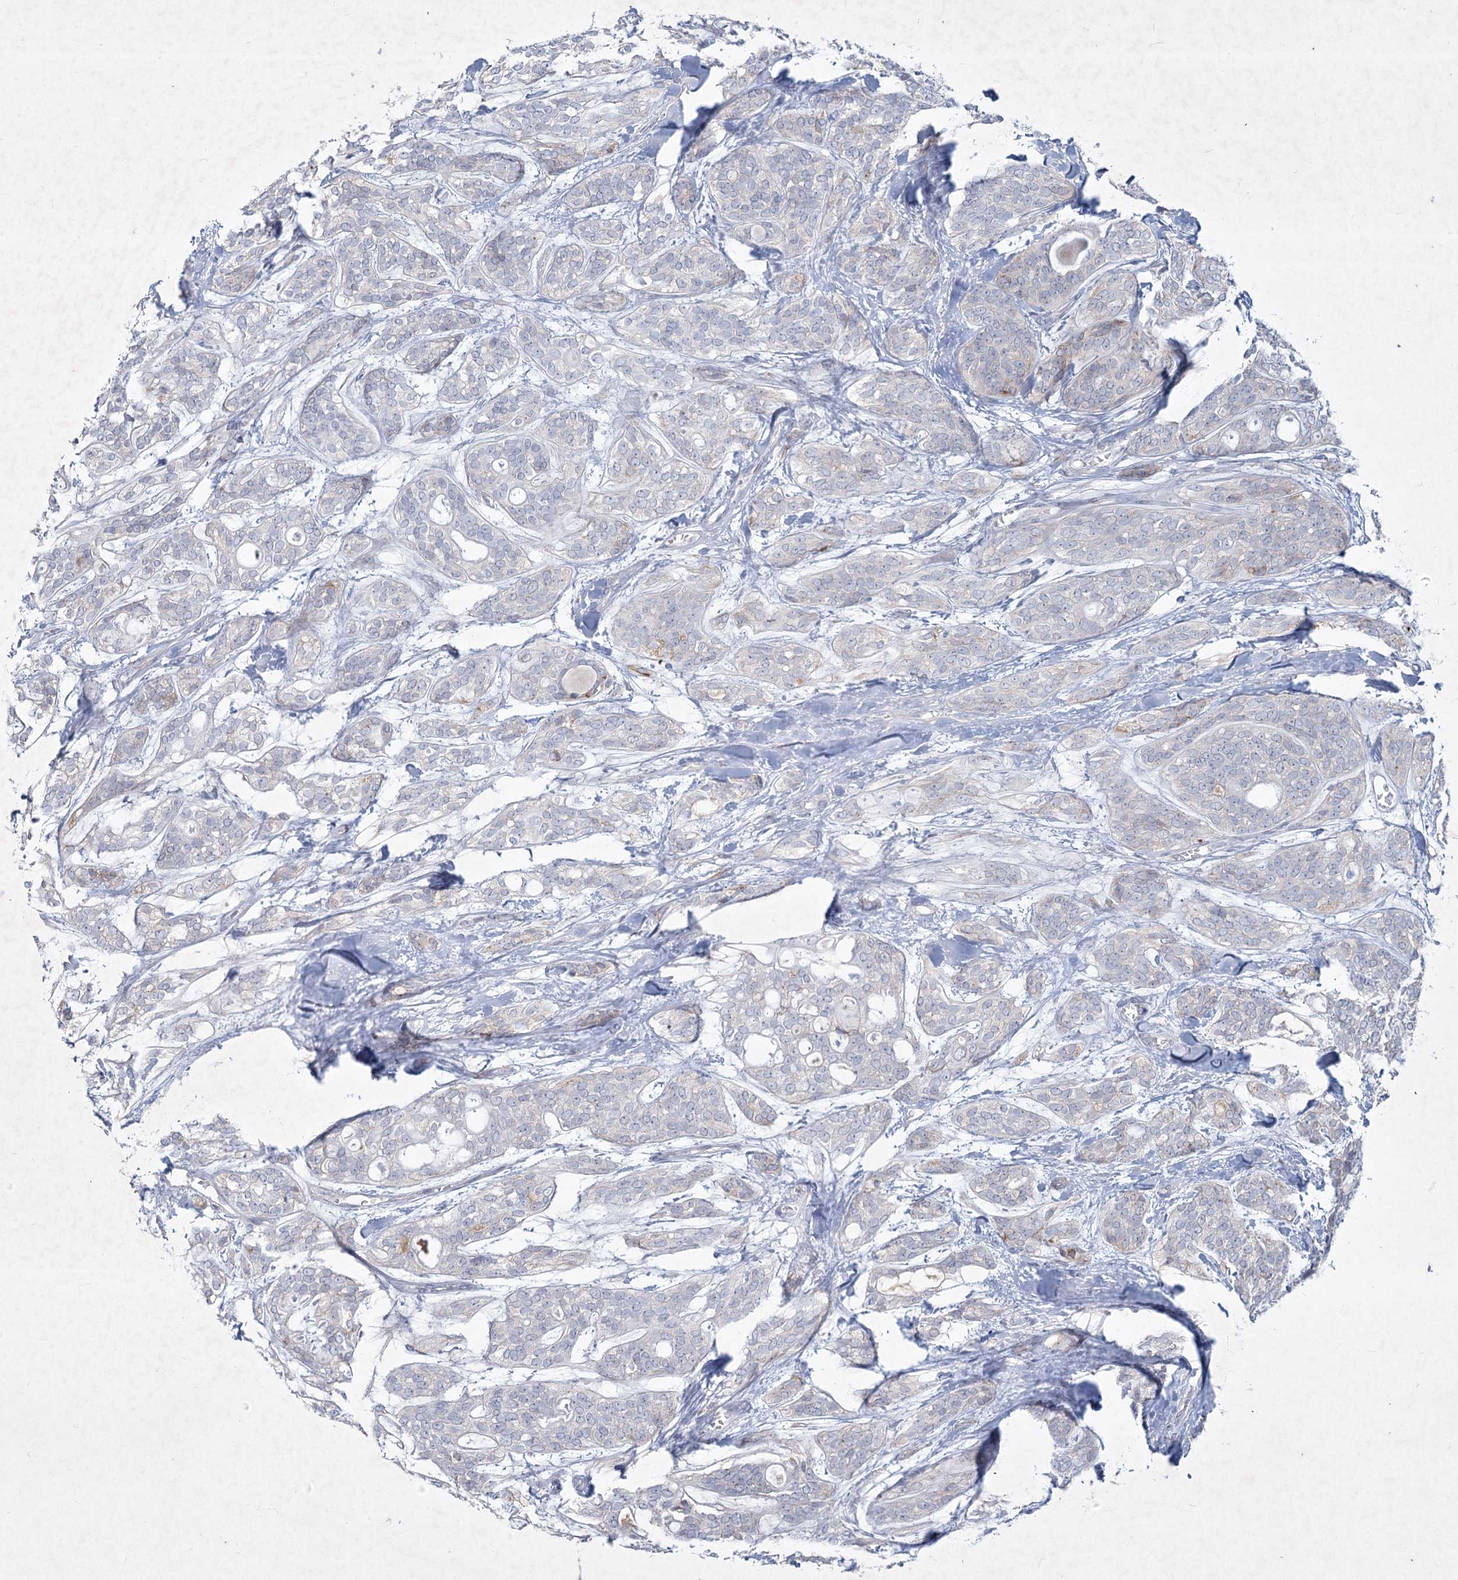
{"staining": {"intensity": "negative", "quantity": "none", "location": "none"}, "tissue": "head and neck cancer", "cell_type": "Tumor cells", "image_type": "cancer", "snomed": [{"axis": "morphology", "description": "Adenocarcinoma, NOS"}, {"axis": "topography", "description": "Head-Neck"}], "caption": "Immunohistochemistry (IHC) histopathology image of adenocarcinoma (head and neck) stained for a protein (brown), which demonstrates no staining in tumor cells.", "gene": "PLA2G12A", "patient": {"sex": "male", "age": 66}}